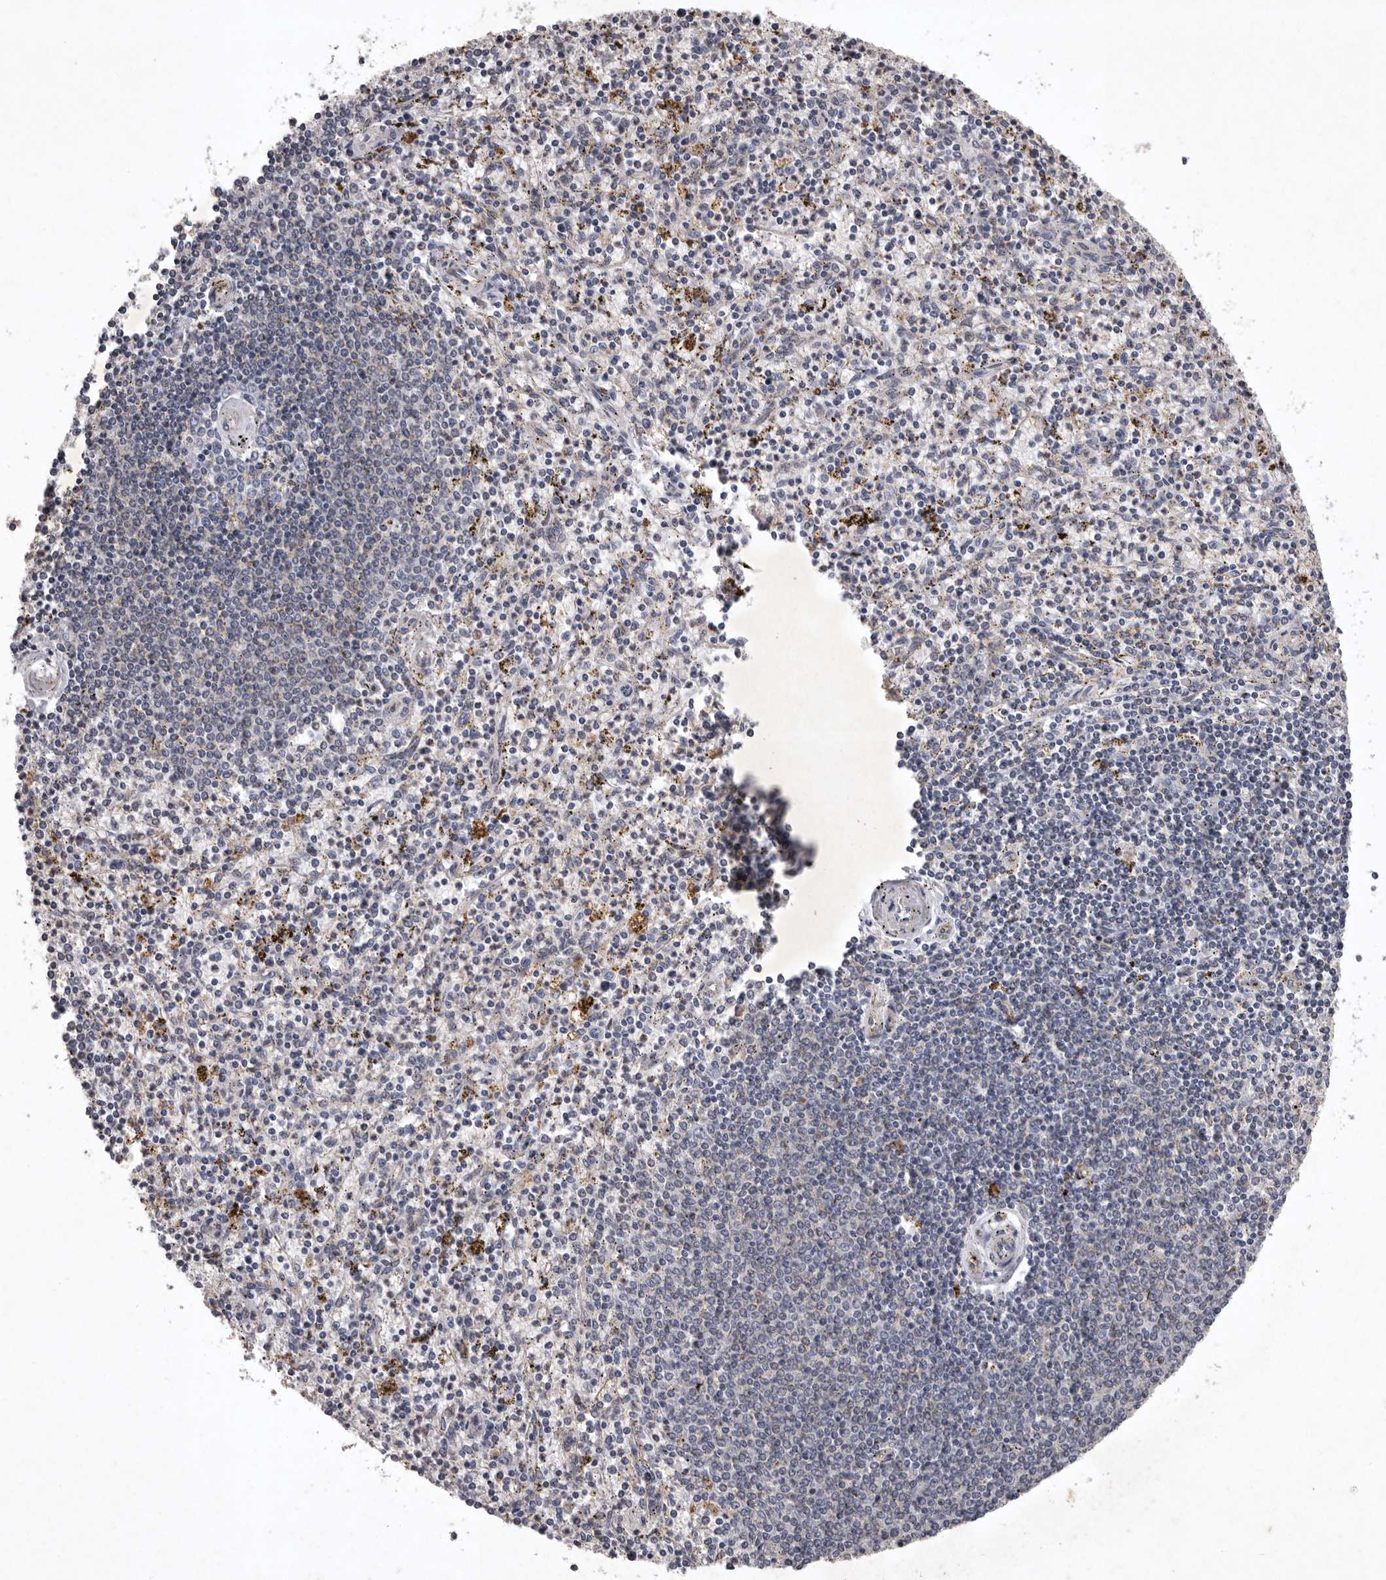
{"staining": {"intensity": "negative", "quantity": "none", "location": "none"}, "tissue": "spleen", "cell_type": "Cells in red pulp", "image_type": "normal", "snomed": [{"axis": "morphology", "description": "Normal tissue, NOS"}, {"axis": "topography", "description": "Spleen"}], "caption": "IHC of benign human spleen reveals no staining in cells in red pulp.", "gene": "NKAIN4", "patient": {"sex": "male", "age": 72}}